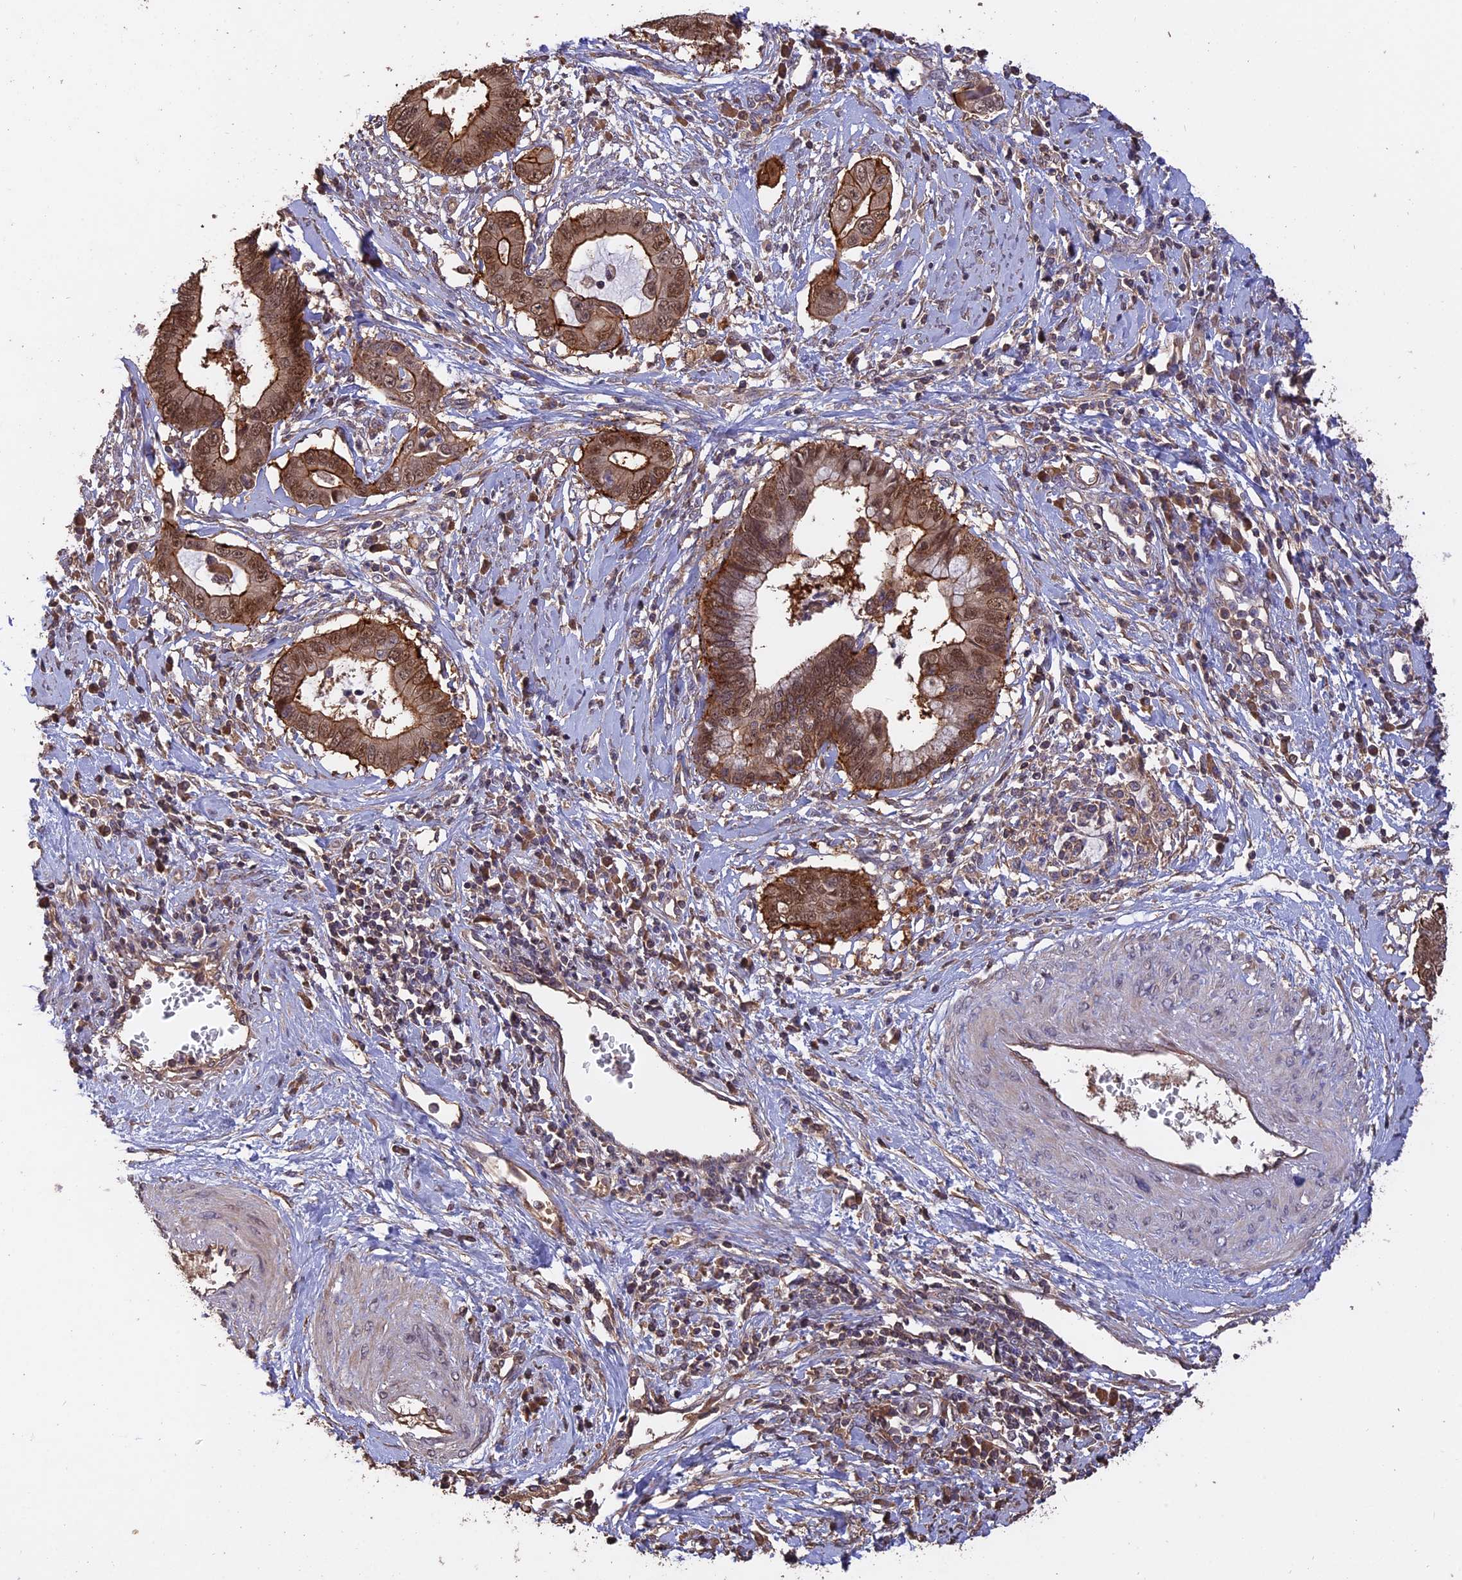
{"staining": {"intensity": "moderate", "quantity": ">75%", "location": "cytoplasmic/membranous,nuclear"}, "tissue": "cervical cancer", "cell_type": "Tumor cells", "image_type": "cancer", "snomed": [{"axis": "morphology", "description": "Adenocarcinoma, NOS"}, {"axis": "topography", "description": "Cervix"}], "caption": "Human cervical cancer stained for a protein (brown) demonstrates moderate cytoplasmic/membranous and nuclear positive staining in about >75% of tumor cells.", "gene": "RASAL1", "patient": {"sex": "female", "age": 44}}